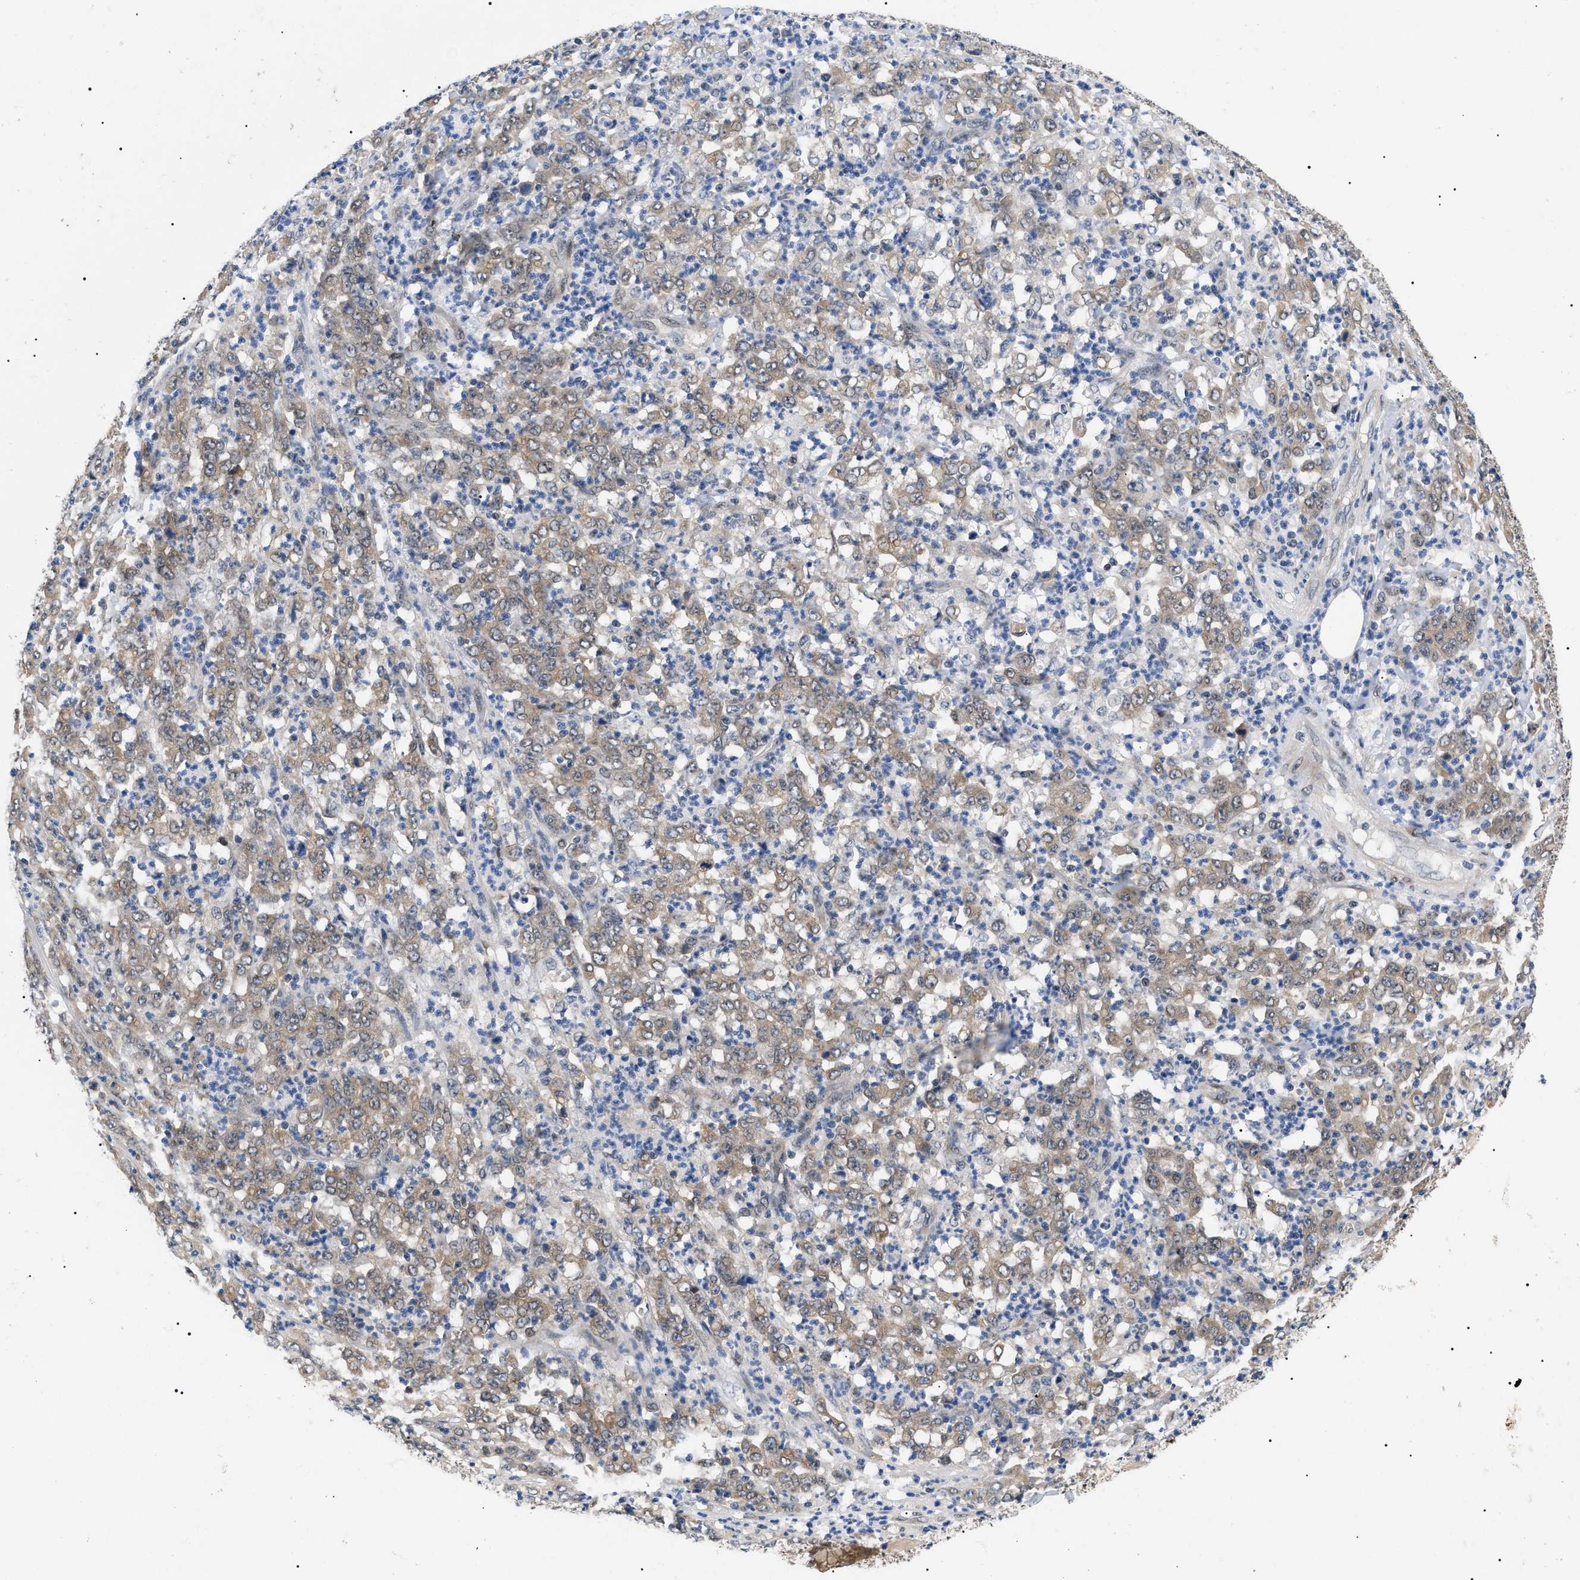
{"staining": {"intensity": "weak", "quantity": ">75%", "location": "cytoplasmic/membranous"}, "tissue": "stomach cancer", "cell_type": "Tumor cells", "image_type": "cancer", "snomed": [{"axis": "morphology", "description": "Adenocarcinoma, NOS"}, {"axis": "topography", "description": "Stomach, lower"}], "caption": "The histopathology image reveals immunohistochemical staining of stomach adenocarcinoma. There is weak cytoplasmic/membranous staining is seen in approximately >75% of tumor cells.", "gene": "GARRE1", "patient": {"sex": "female", "age": 71}}